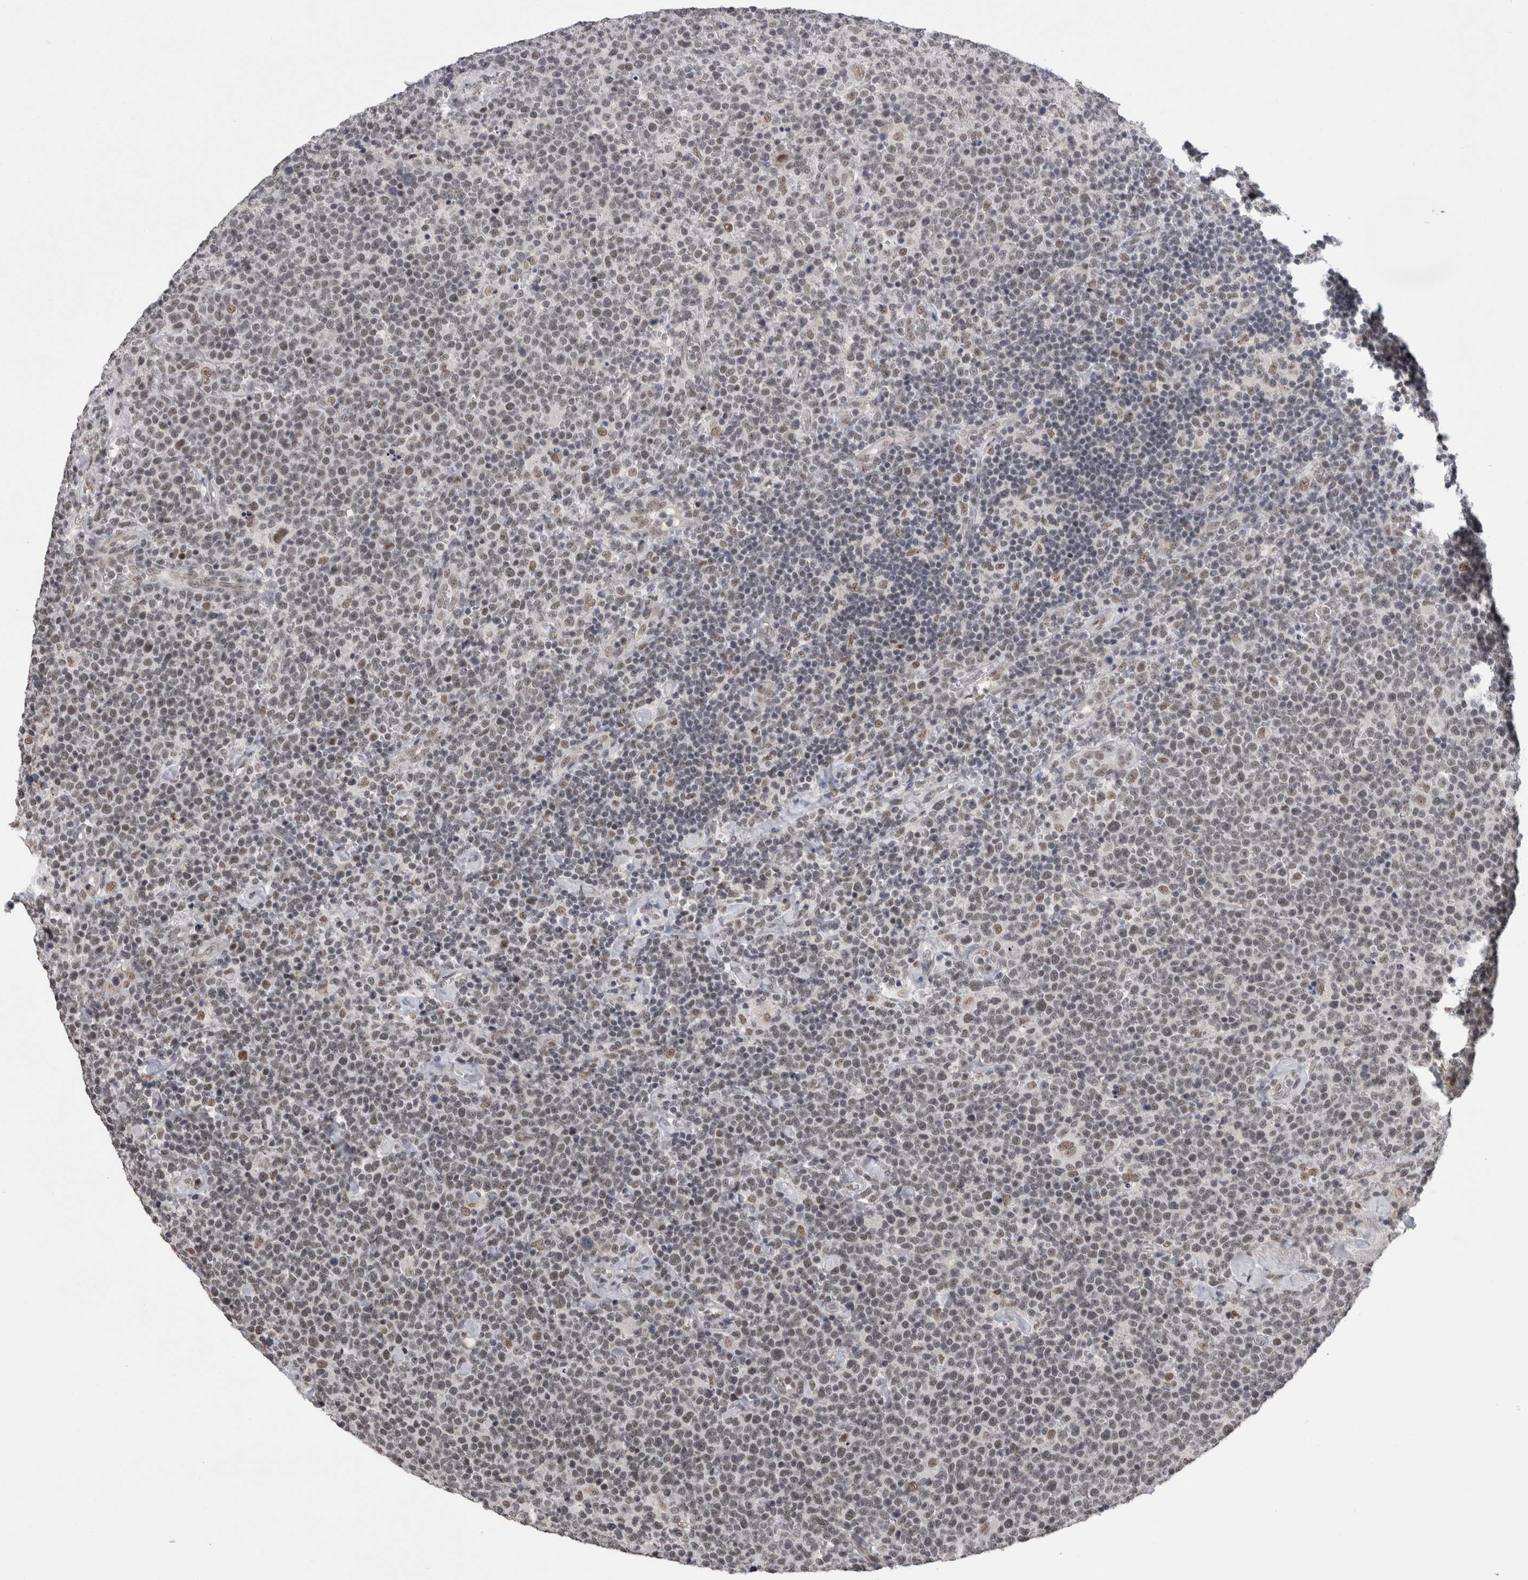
{"staining": {"intensity": "weak", "quantity": "<25%", "location": "nuclear"}, "tissue": "lymphoma", "cell_type": "Tumor cells", "image_type": "cancer", "snomed": [{"axis": "morphology", "description": "Malignant lymphoma, non-Hodgkin's type, High grade"}, {"axis": "topography", "description": "Lymph node"}], "caption": "Tumor cells show no significant protein staining in lymphoma.", "gene": "CPSF2", "patient": {"sex": "male", "age": 61}}